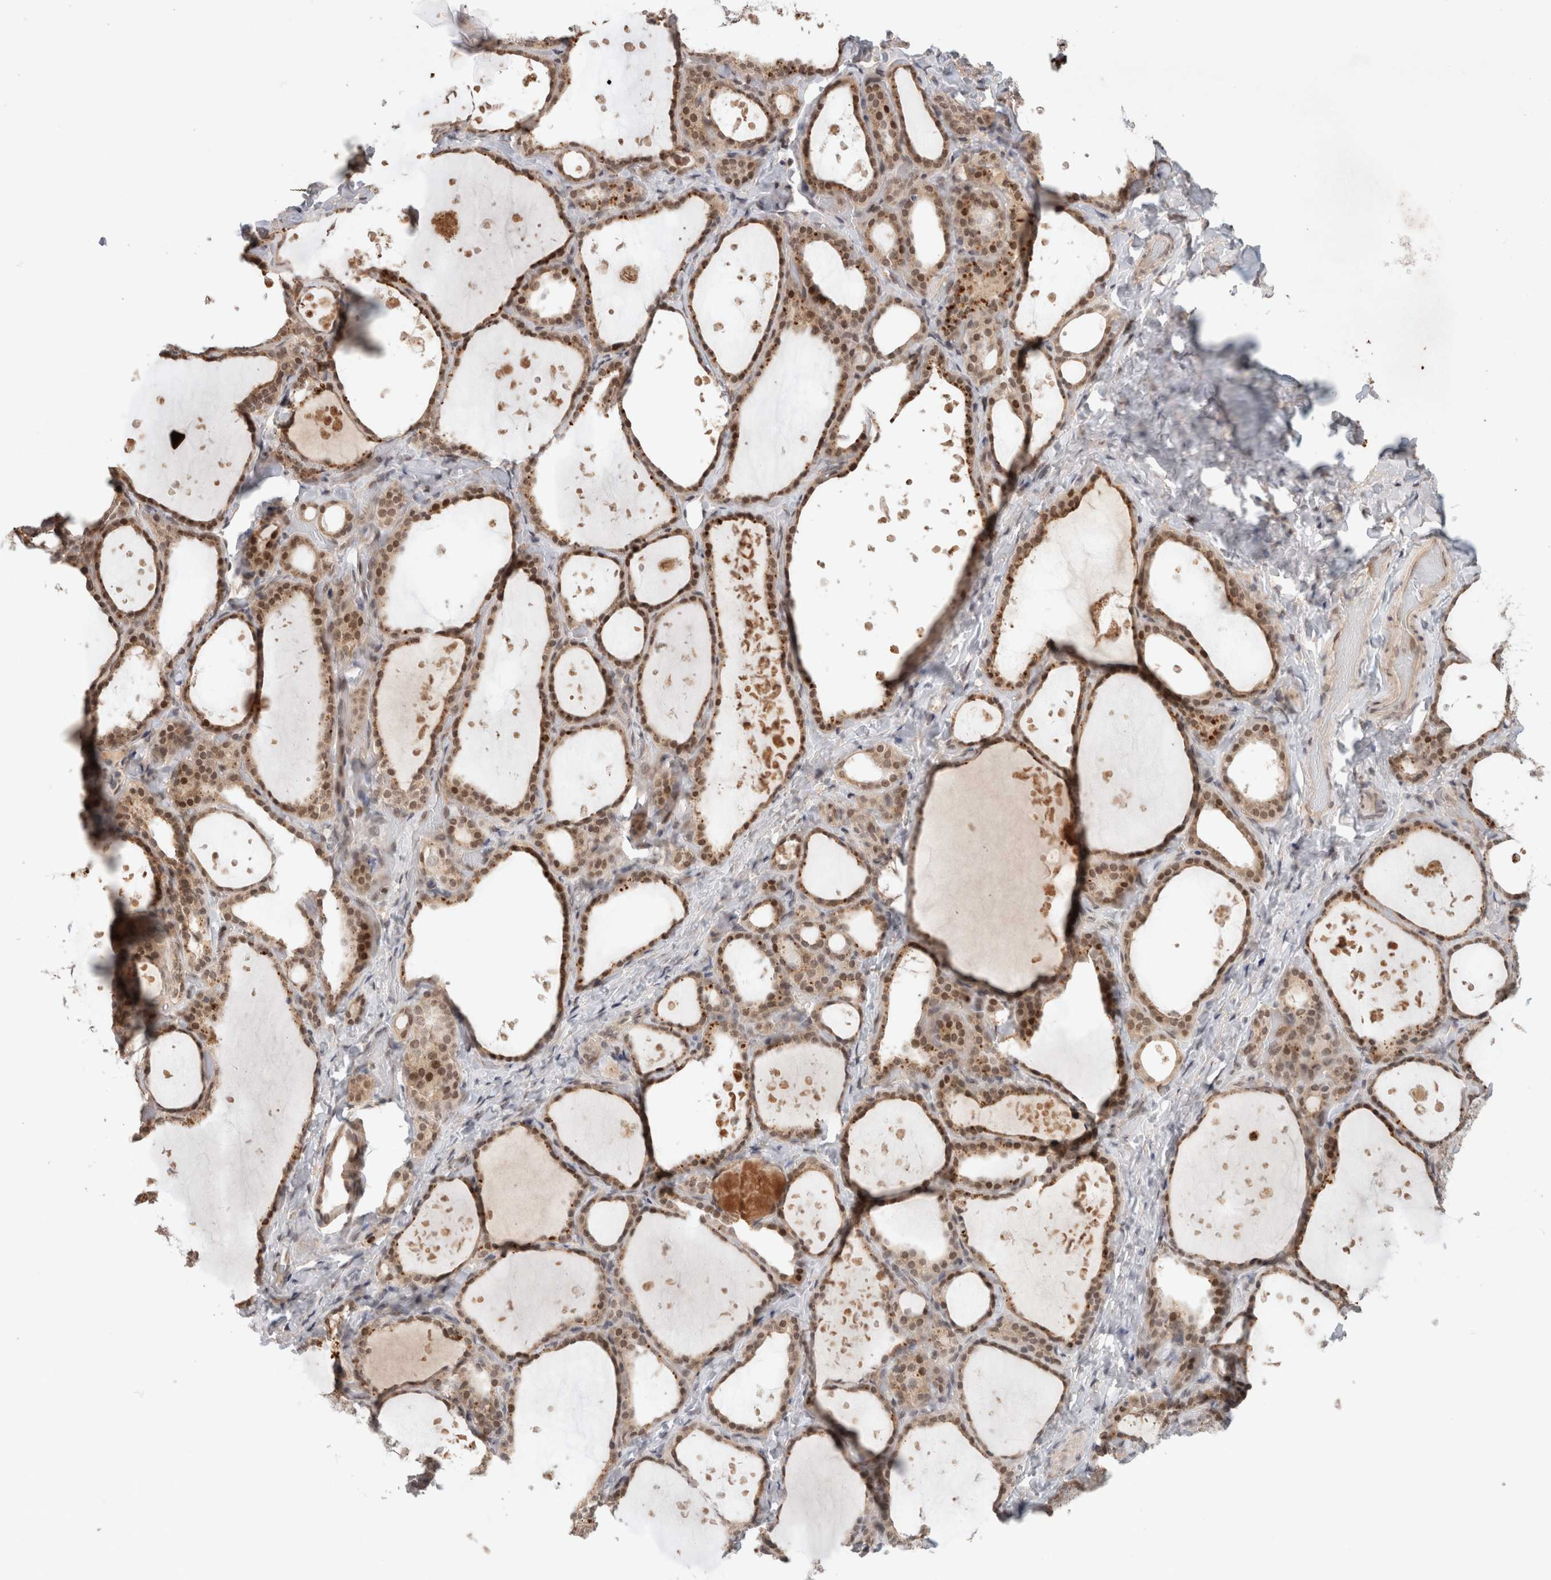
{"staining": {"intensity": "weak", "quantity": ">75%", "location": "cytoplasmic/membranous,nuclear"}, "tissue": "thyroid gland", "cell_type": "Glandular cells", "image_type": "normal", "snomed": [{"axis": "morphology", "description": "Normal tissue, NOS"}, {"axis": "topography", "description": "Thyroid gland"}], "caption": "Immunohistochemical staining of unremarkable human thyroid gland exhibits low levels of weak cytoplasmic/membranous,nuclear positivity in approximately >75% of glandular cells.", "gene": "SYDE2", "patient": {"sex": "female", "age": 44}}